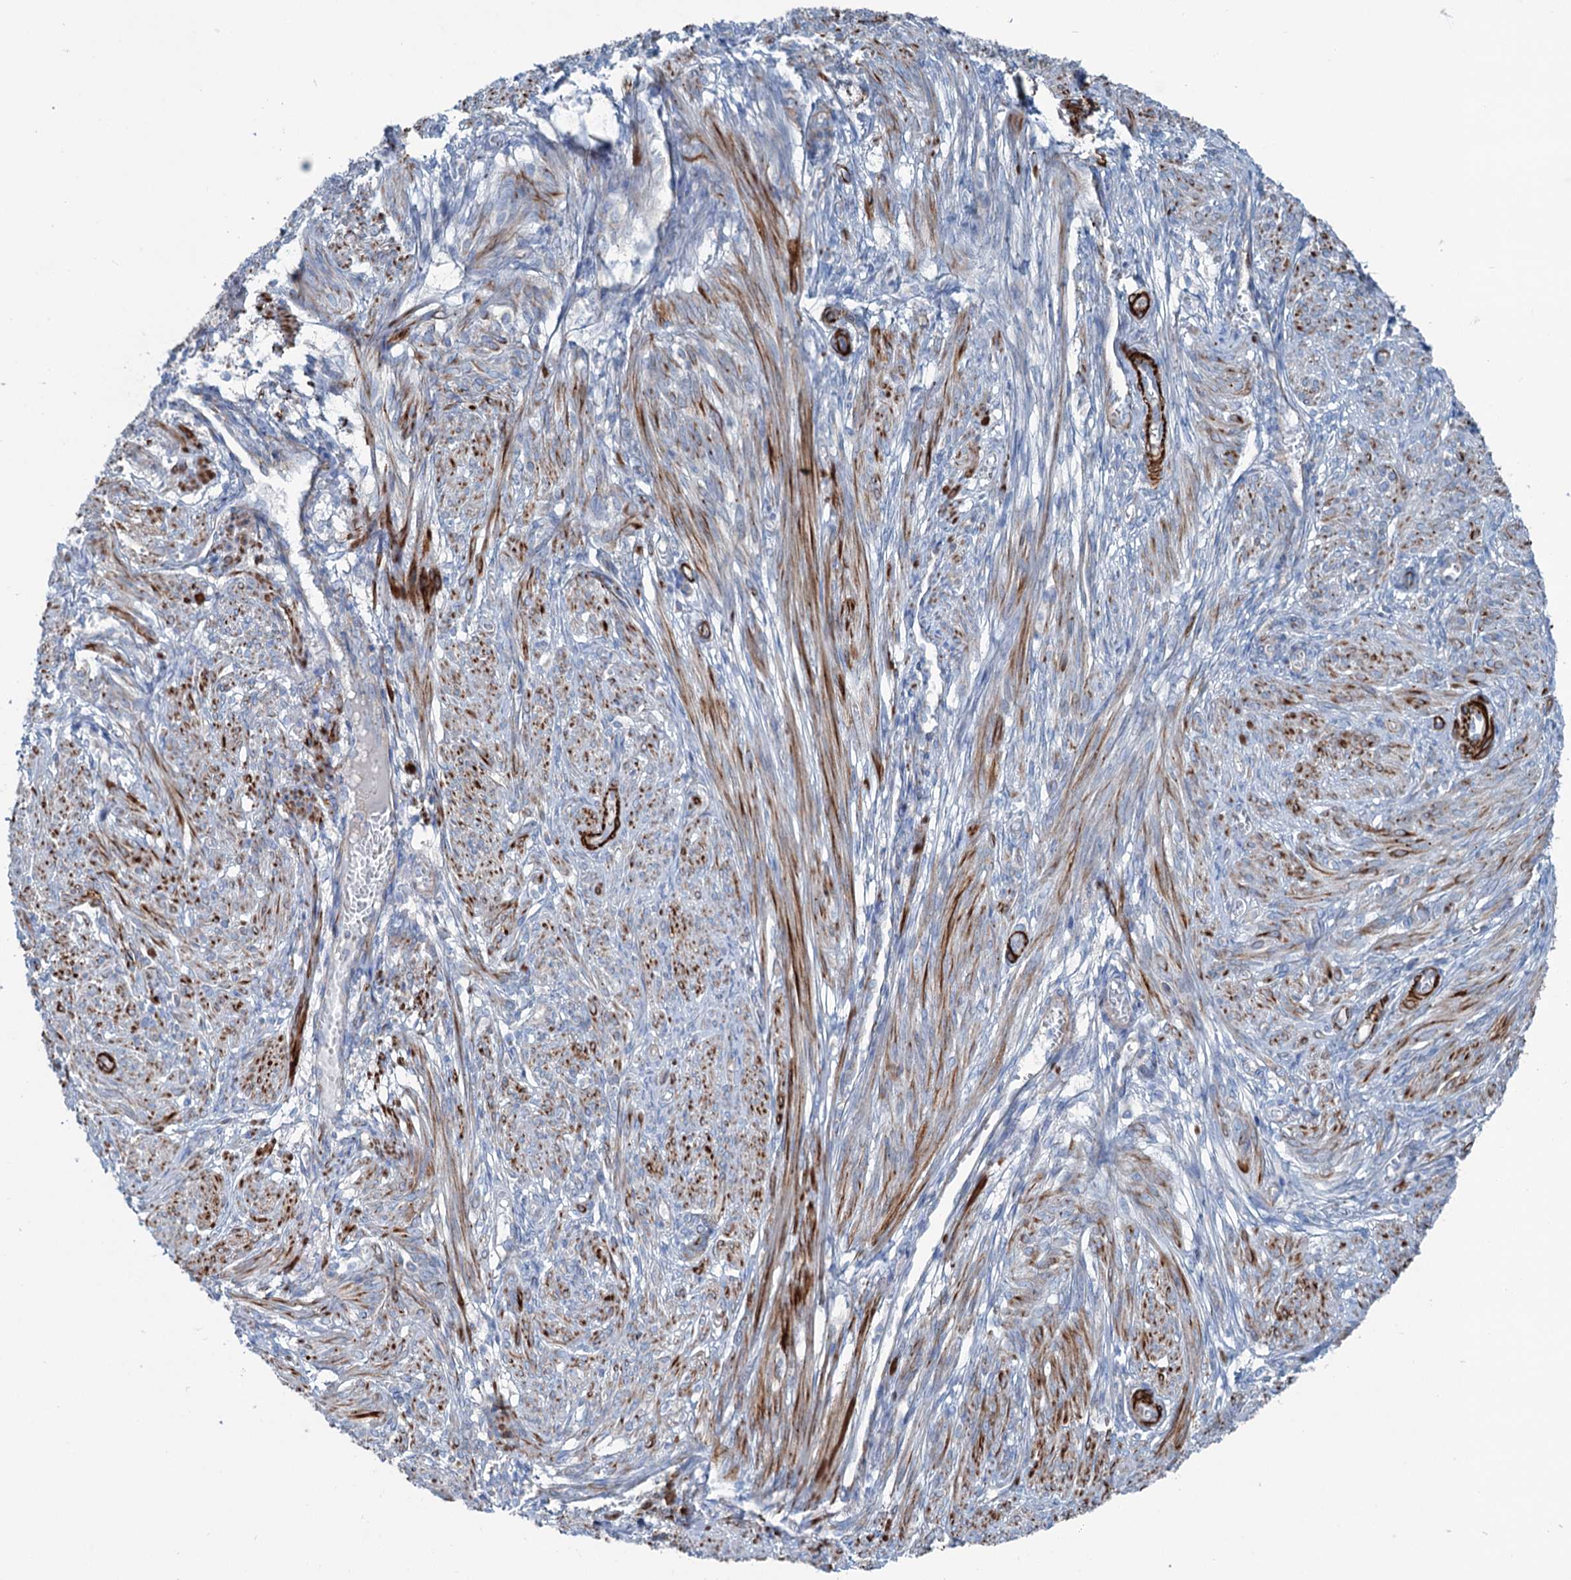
{"staining": {"intensity": "strong", "quantity": "25%-75%", "location": "cytoplasmic/membranous"}, "tissue": "smooth muscle", "cell_type": "Smooth muscle cells", "image_type": "normal", "snomed": [{"axis": "morphology", "description": "Normal tissue, NOS"}, {"axis": "topography", "description": "Smooth muscle"}], "caption": "This micrograph shows IHC staining of benign human smooth muscle, with high strong cytoplasmic/membranous positivity in about 25%-75% of smooth muscle cells.", "gene": "CALCOCO1", "patient": {"sex": "female", "age": 39}}